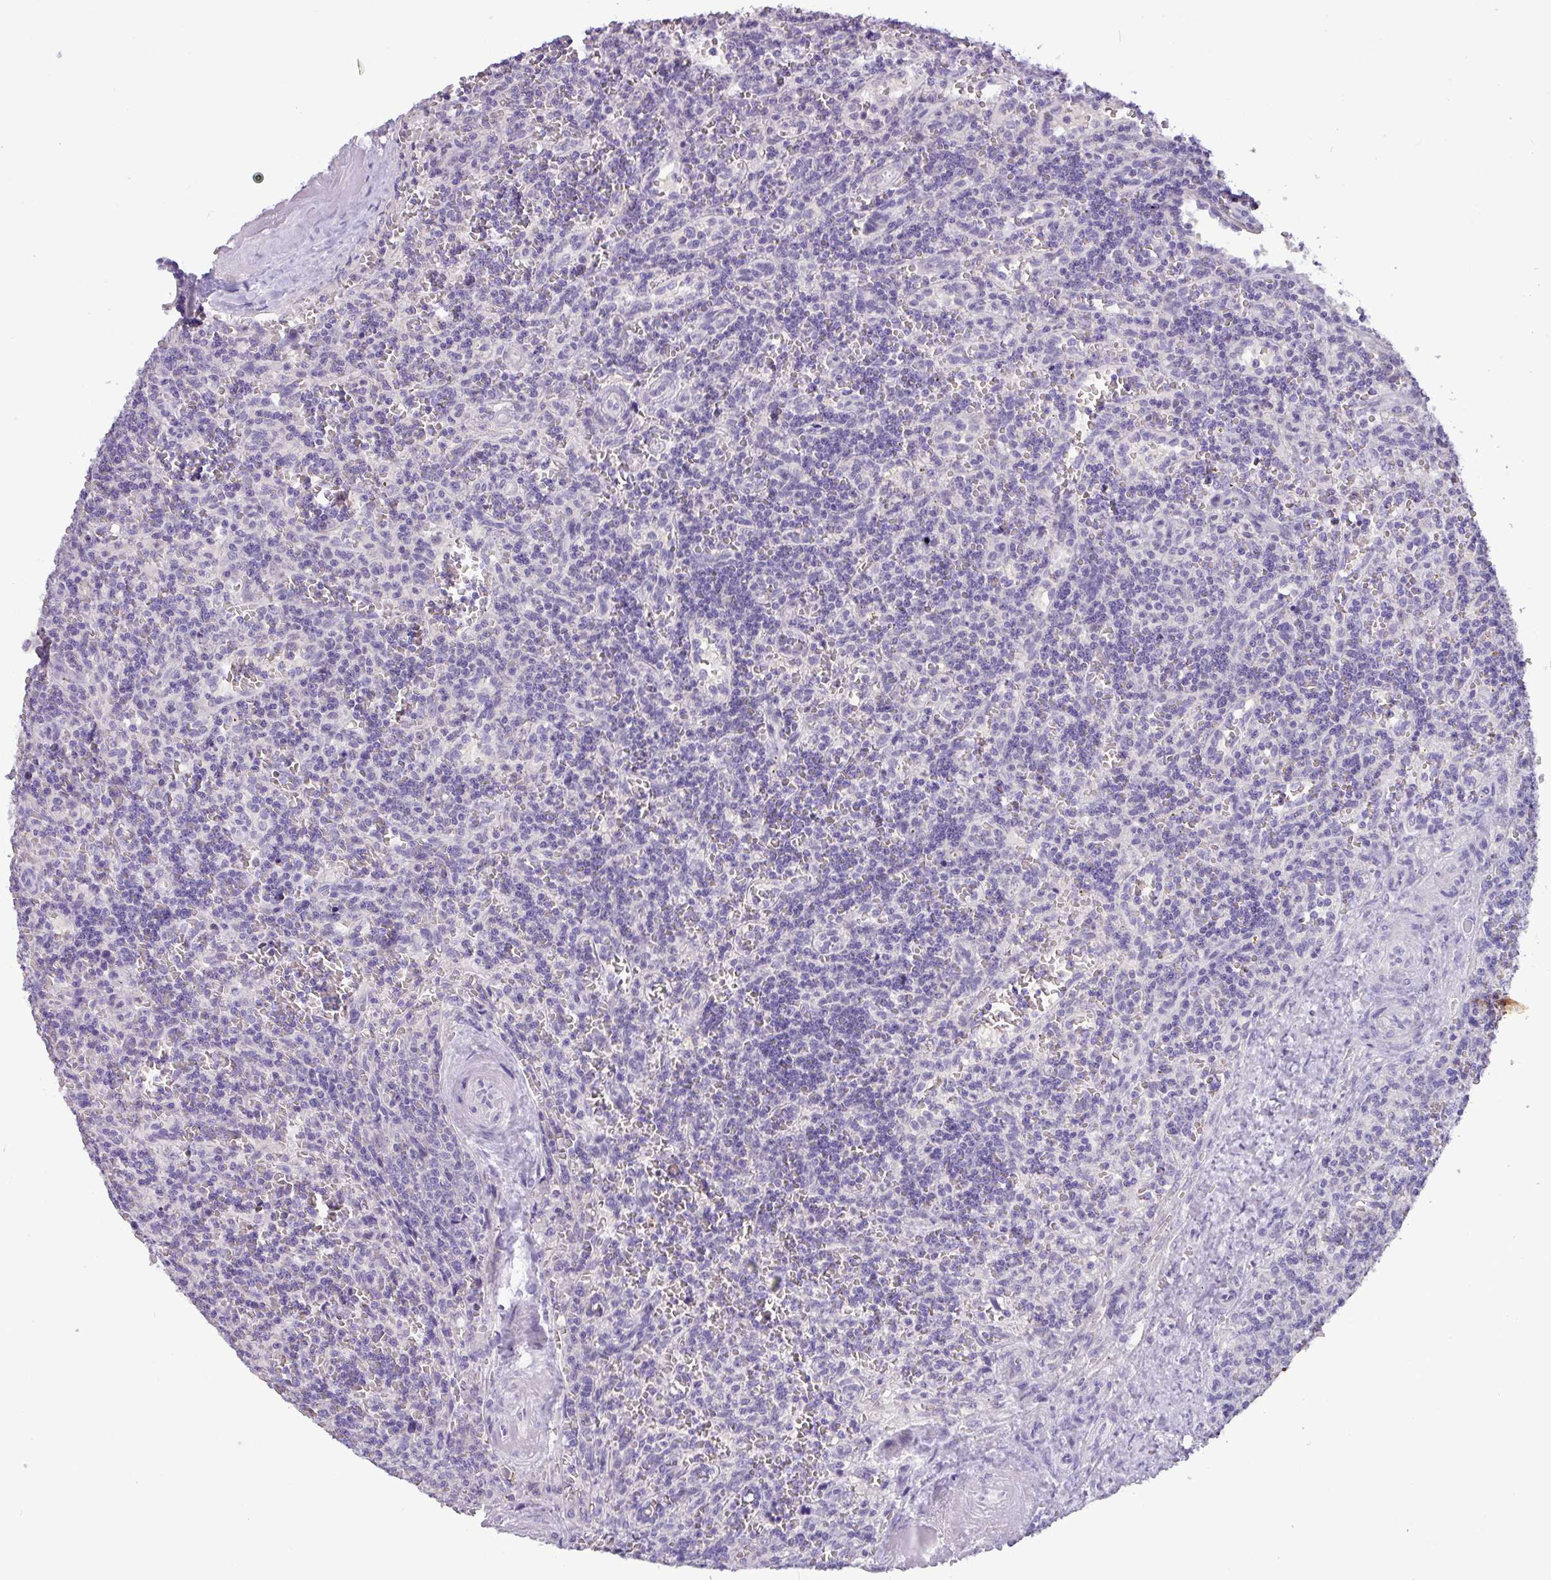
{"staining": {"intensity": "negative", "quantity": "none", "location": "none"}, "tissue": "lymphoma", "cell_type": "Tumor cells", "image_type": "cancer", "snomed": [{"axis": "morphology", "description": "Malignant lymphoma, non-Hodgkin's type, Low grade"}, {"axis": "topography", "description": "Spleen"}], "caption": "This is a photomicrograph of IHC staining of low-grade malignant lymphoma, non-Hodgkin's type, which shows no positivity in tumor cells.", "gene": "PNLDC1", "patient": {"sex": "male", "age": 73}}